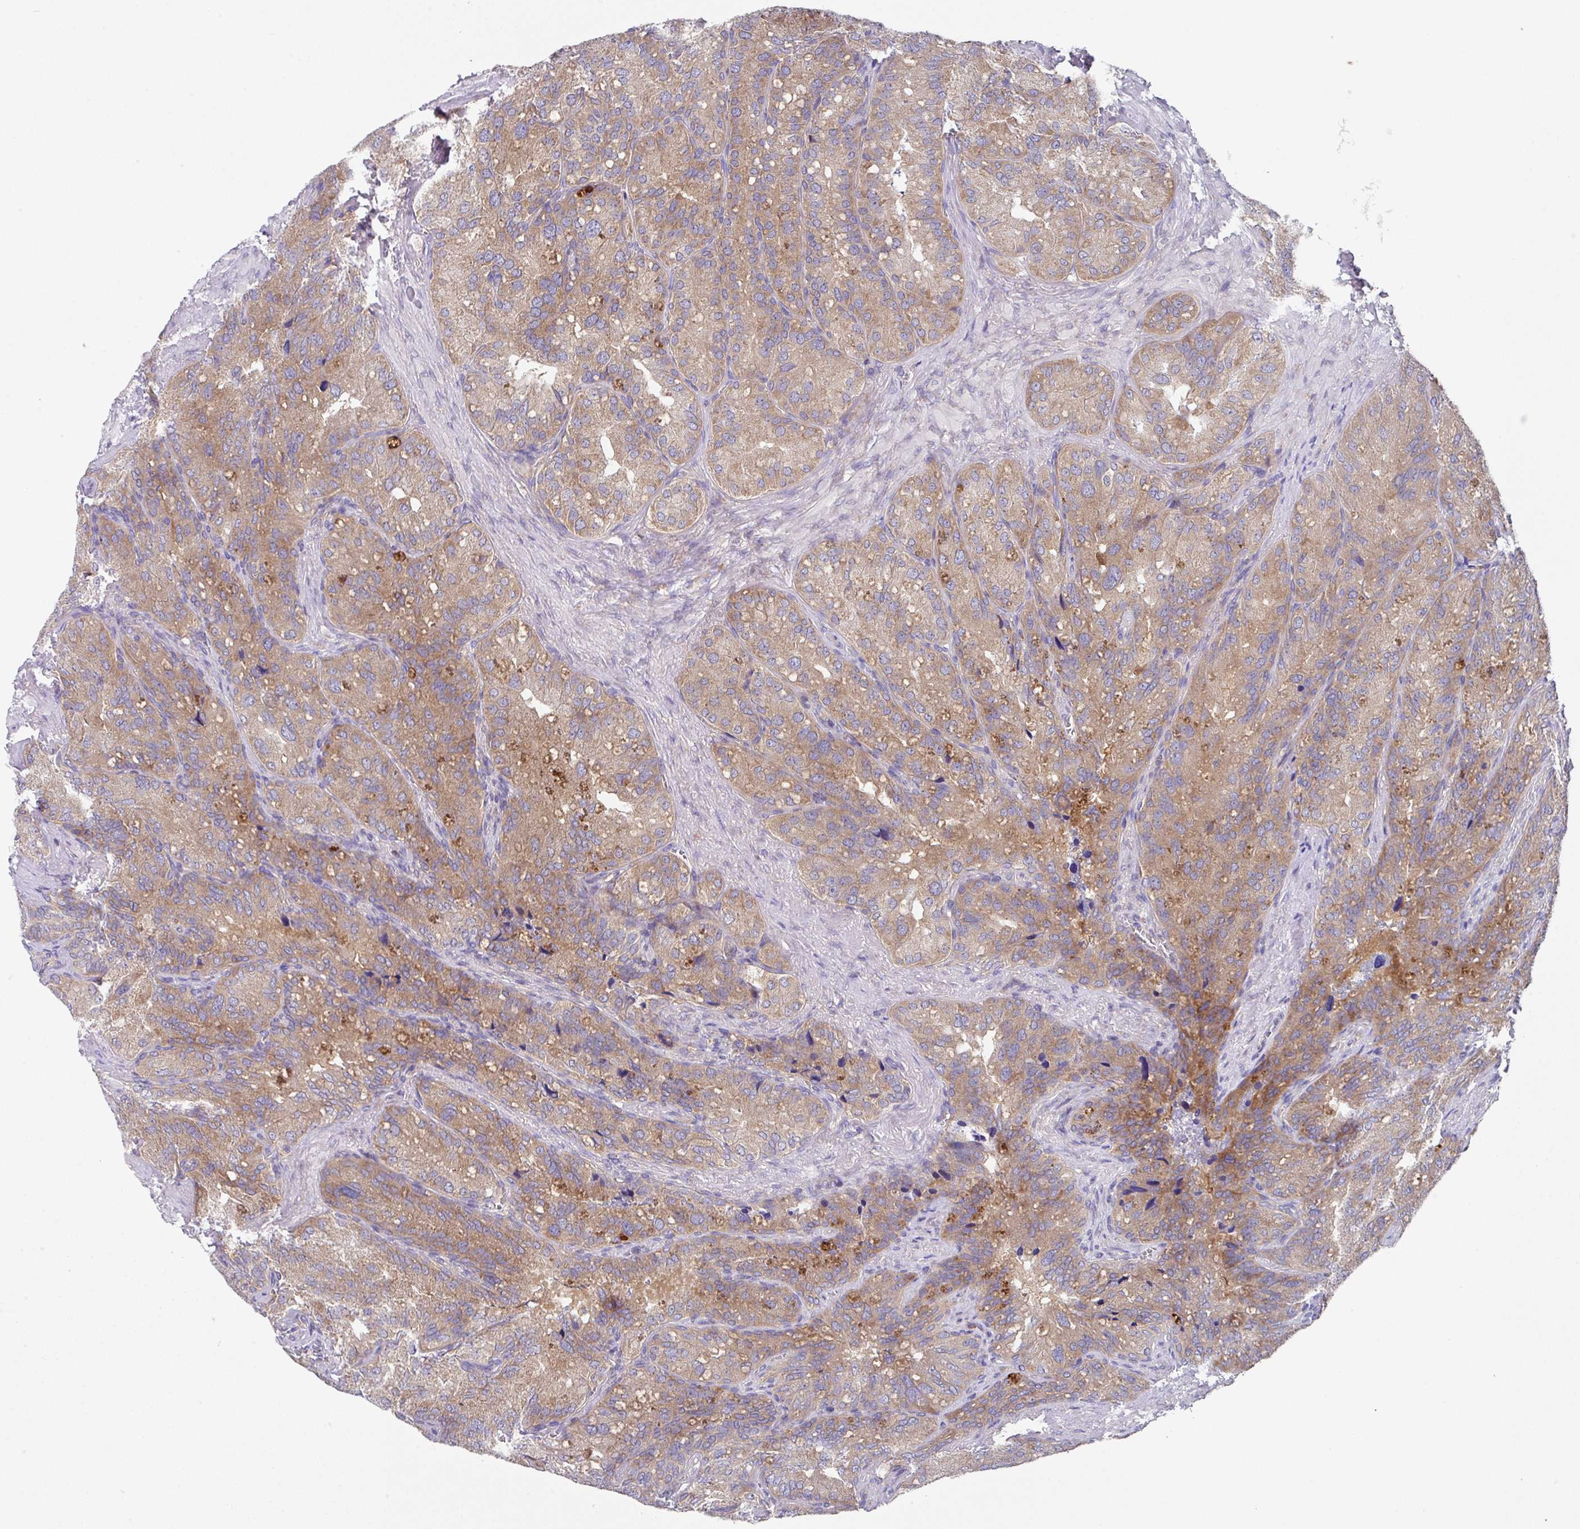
{"staining": {"intensity": "moderate", "quantity": ">75%", "location": "cytoplasmic/membranous"}, "tissue": "seminal vesicle", "cell_type": "Glandular cells", "image_type": "normal", "snomed": [{"axis": "morphology", "description": "Normal tissue, NOS"}, {"axis": "topography", "description": "Seminal veicle"}], "caption": "Human seminal vesicle stained with a brown dye displays moderate cytoplasmic/membranous positive positivity in approximately >75% of glandular cells.", "gene": "EIF4B", "patient": {"sex": "male", "age": 69}}